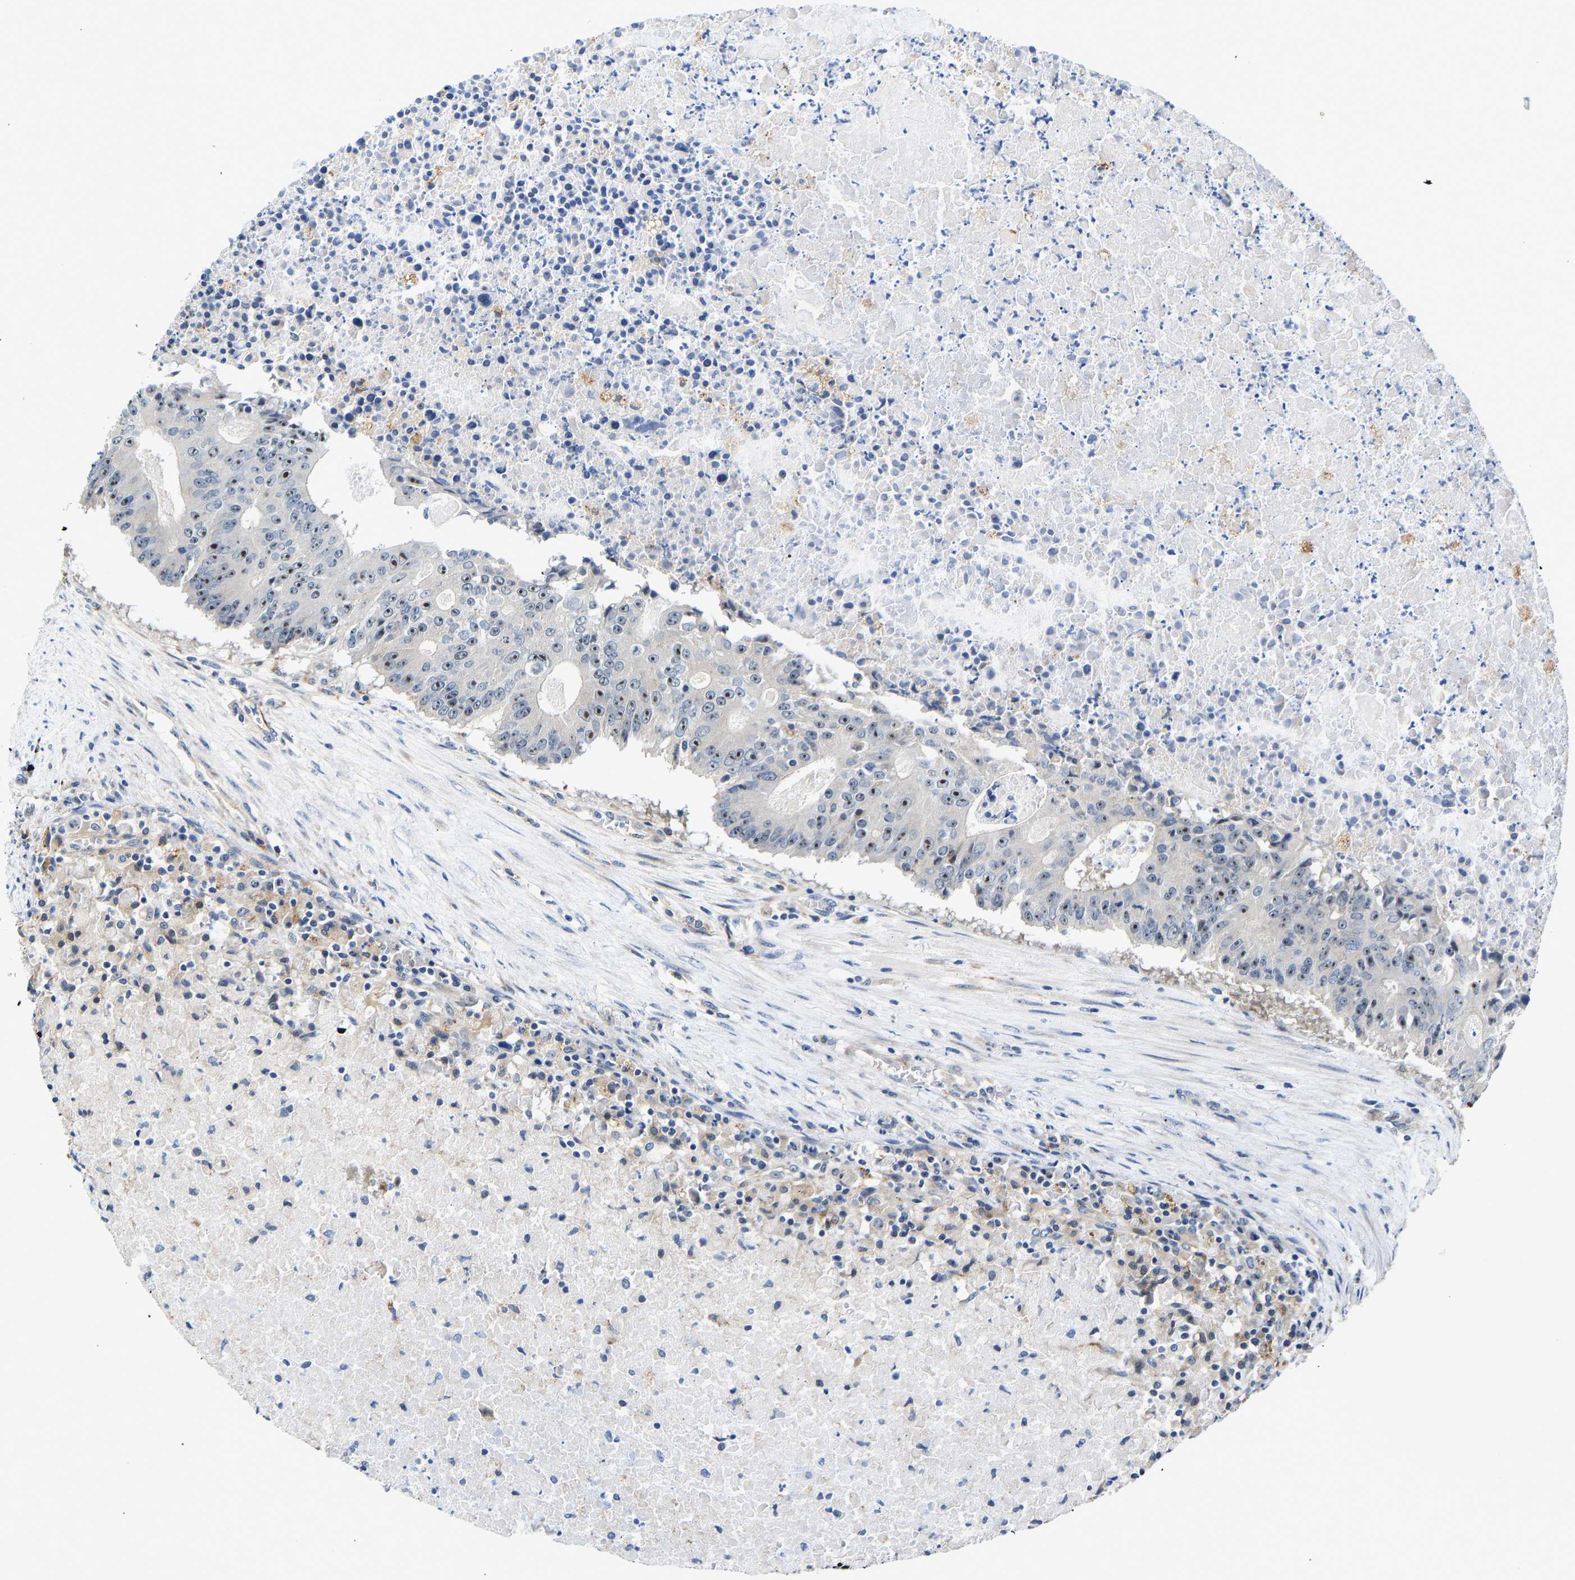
{"staining": {"intensity": "strong", "quantity": ">75%", "location": "nuclear"}, "tissue": "colorectal cancer", "cell_type": "Tumor cells", "image_type": "cancer", "snomed": [{"axis": "morphology", "description": "Adenocarcinoma, NOS"}, {"axis": "topography", "description": "Colon"}], "caption": "A histopathology image of adenocarcinoma (colorectal) stained for a protein shows strong nuclear brown staining in tumor cells.", "gene": "RESF1", "patient": {"sex": "male", "age": 87}}